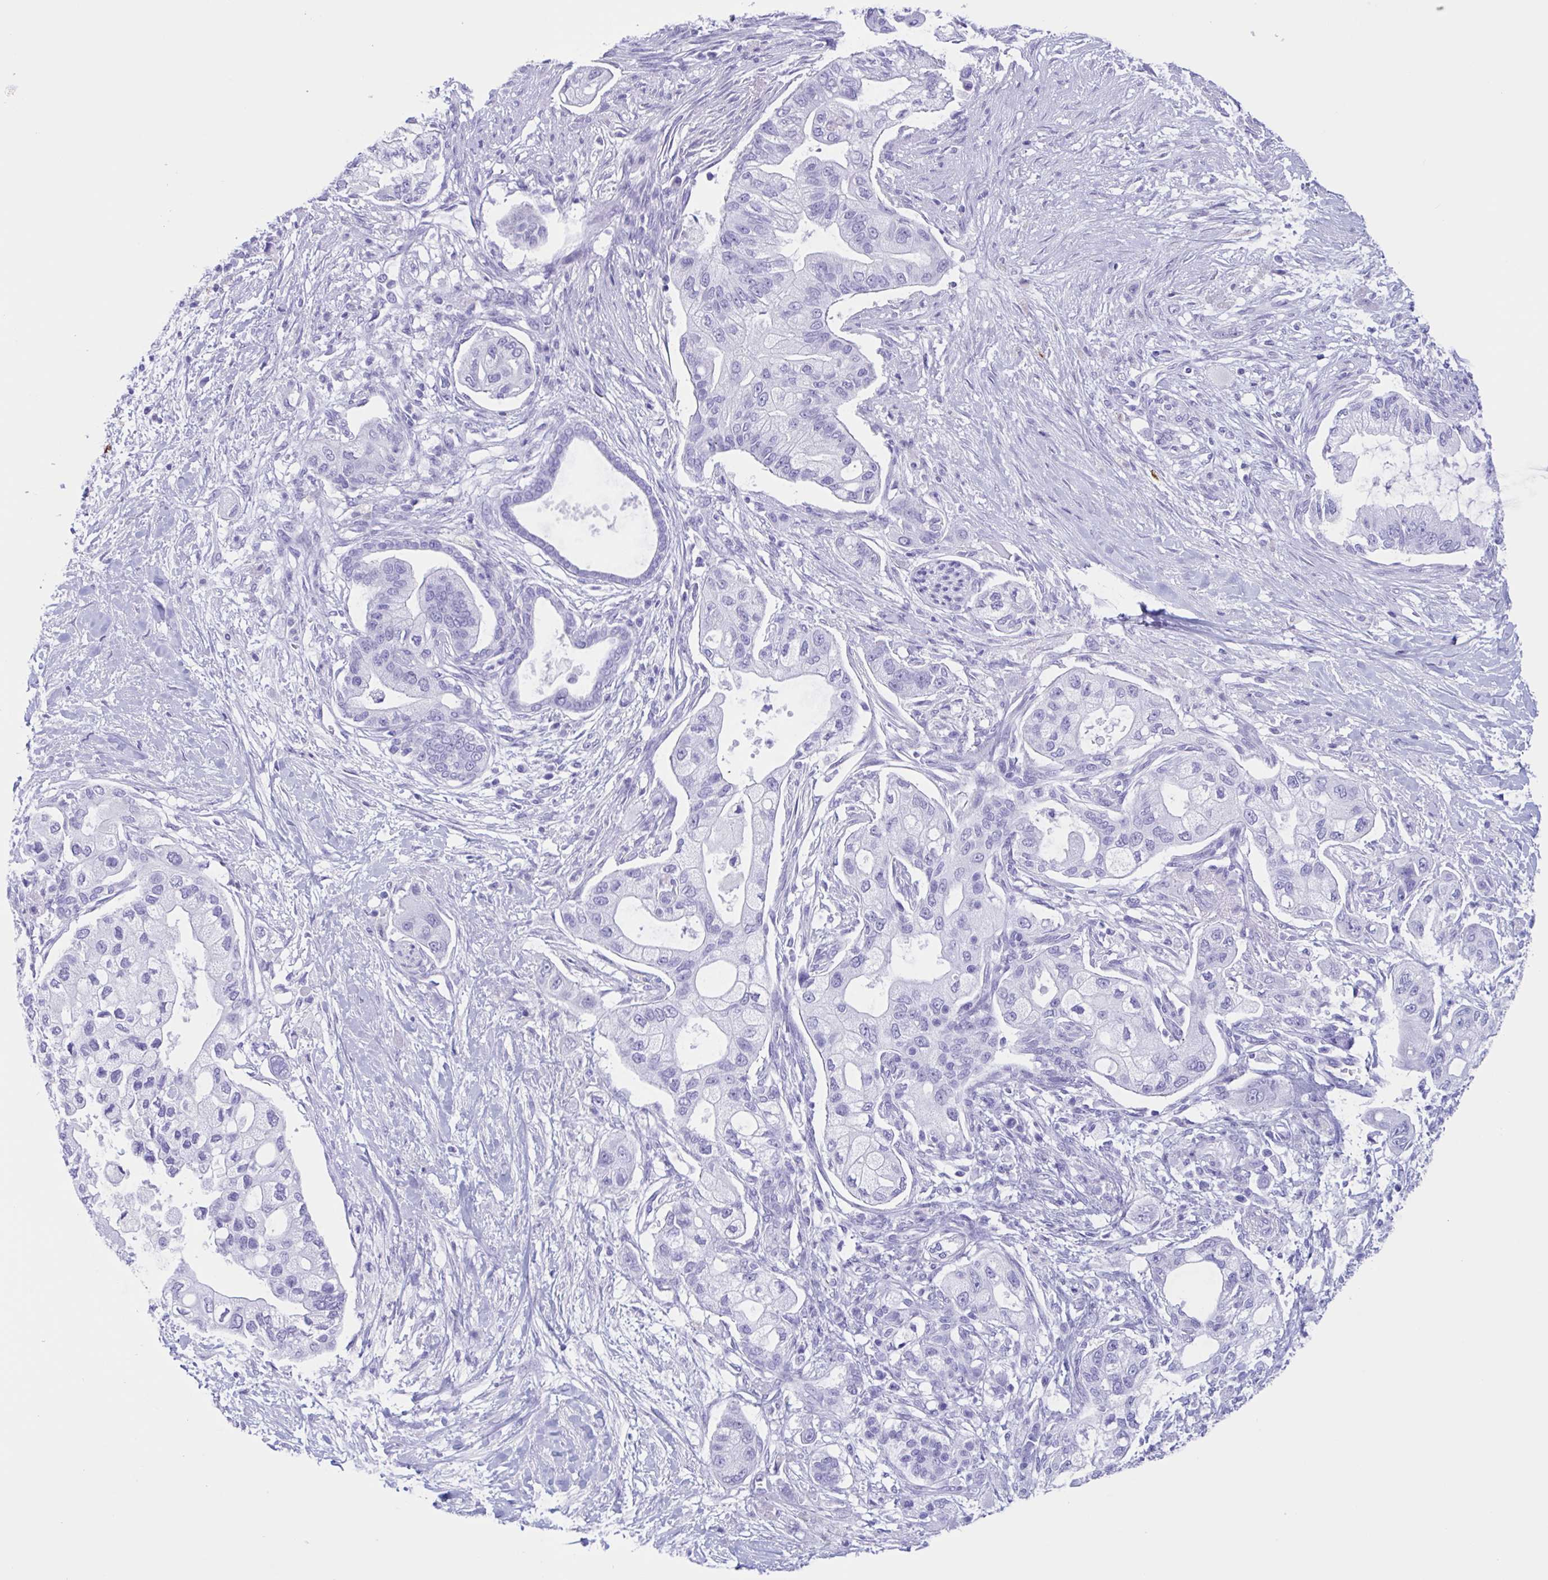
{"staining": {"intensity": "negative", "quantity": "none", "location": "none"}, "tissue": "pancreatic cancer", "cell_type": "Tumor cells", "image_type": "cancer", "snomed": [{"axis": "morphology", "description": "Adenocarcinoma, NOS"}, {"axis": "topography", "description": "Pancreas"}], "caption": "Immunohistochemistry photomicrograph of neoplastic tissue: pancreatic cancer stained with DAB reveals no significant protein expression in tumor cells.", "gene": "ZNF850", "patient": {"sex": "male", "age": 57}}